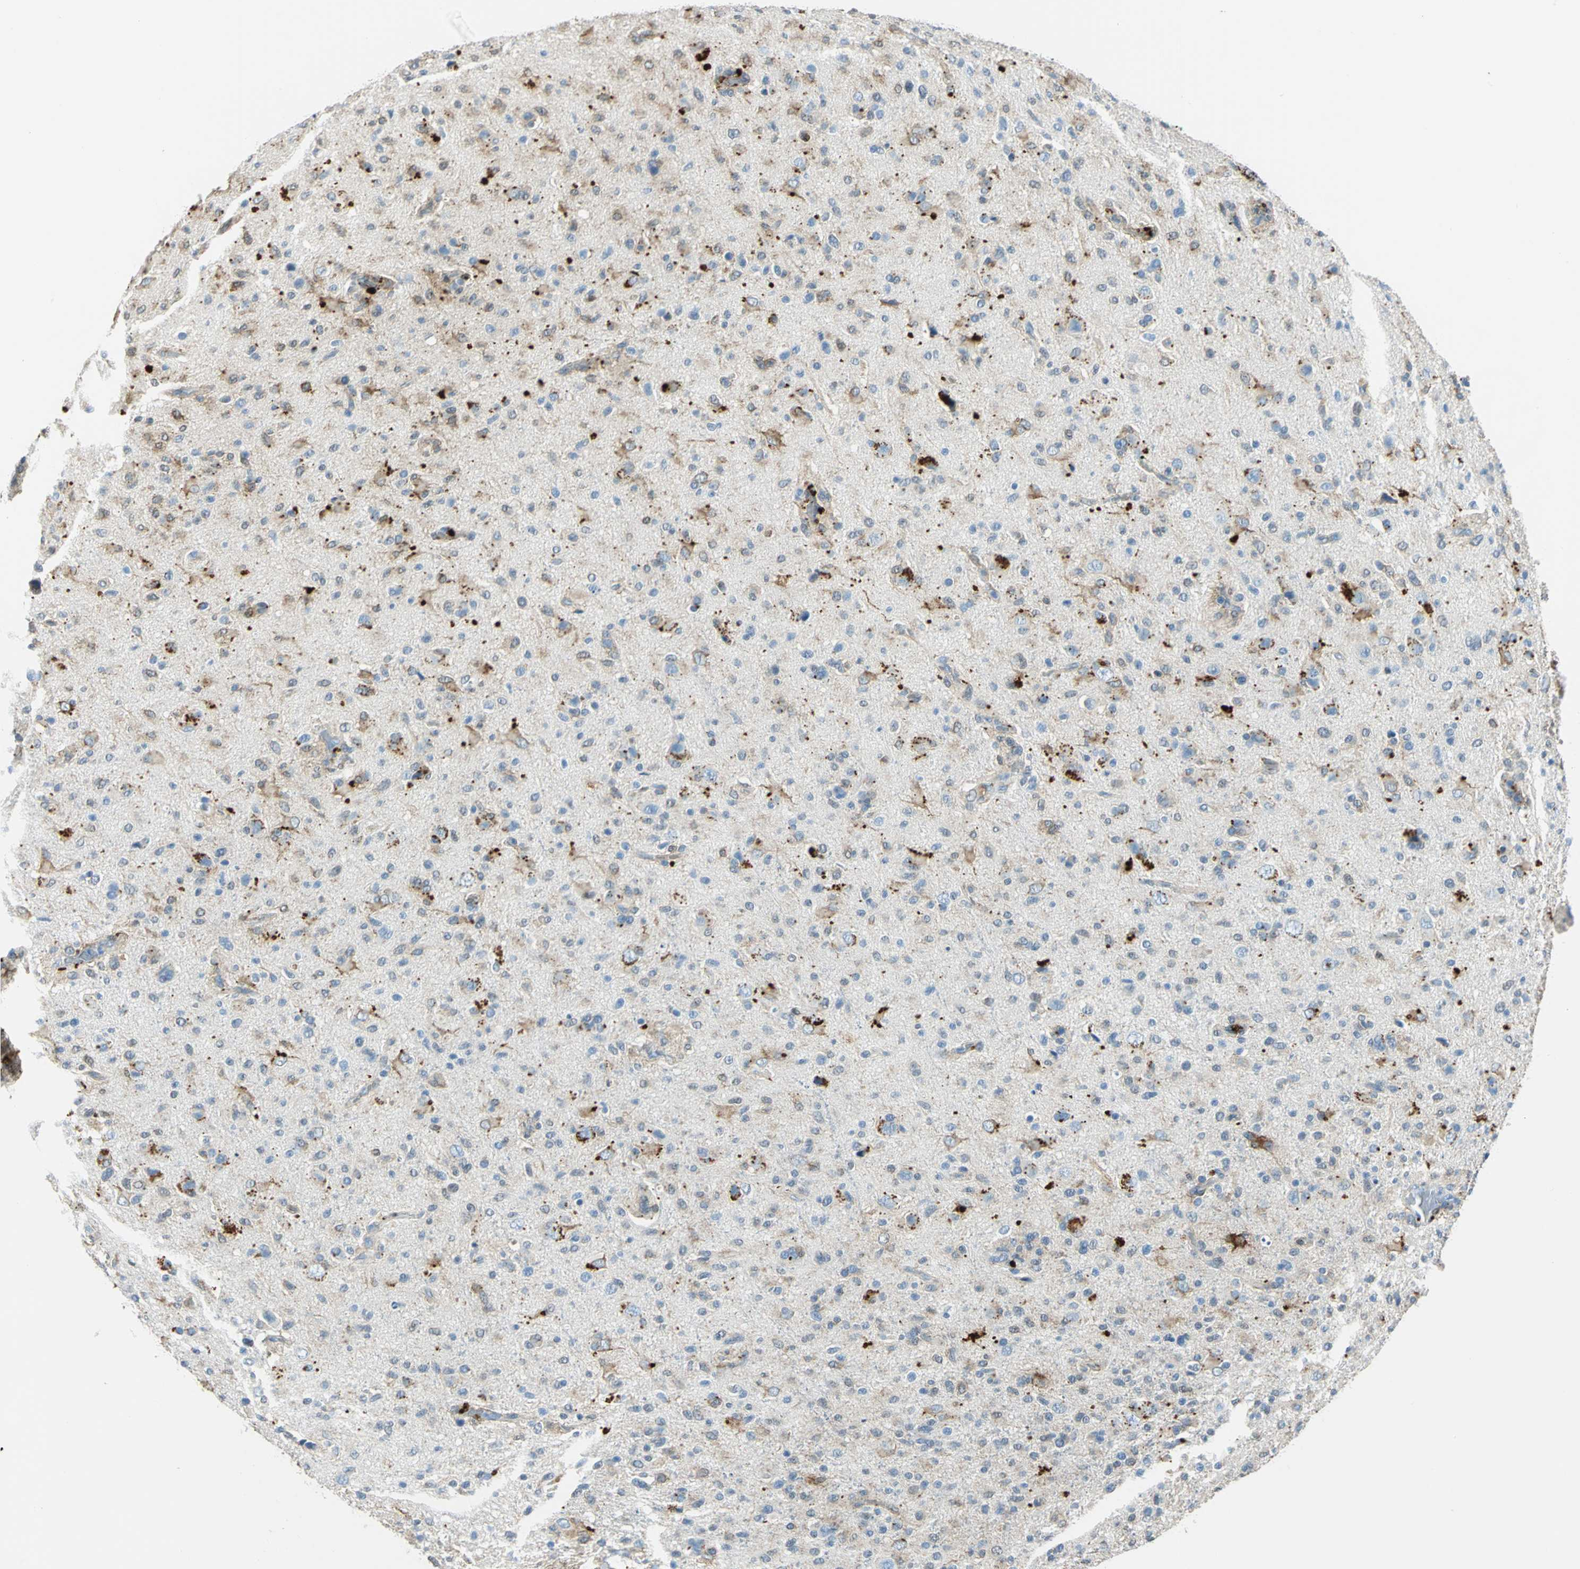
{"staining": {"intensity": "moderate", "quantity": ">75%", "location": "cytoplasmic/membranous"}, "tissue": "glioma", "cell_type": "Tumor cells", "image_type": "cancer", "snomed": [{"axis": "morphology", "description": "Glioma, malignant, High grade"}, {"axis": "topography", "description": "Brain"}], "caption": "High-grade glioma (malignant) stained for a protein shows moderate cytoplasmic/membranous positivity in tumor cells.", "gene": "HSPB1", "patient": {"sex": "male", "age": 71}}